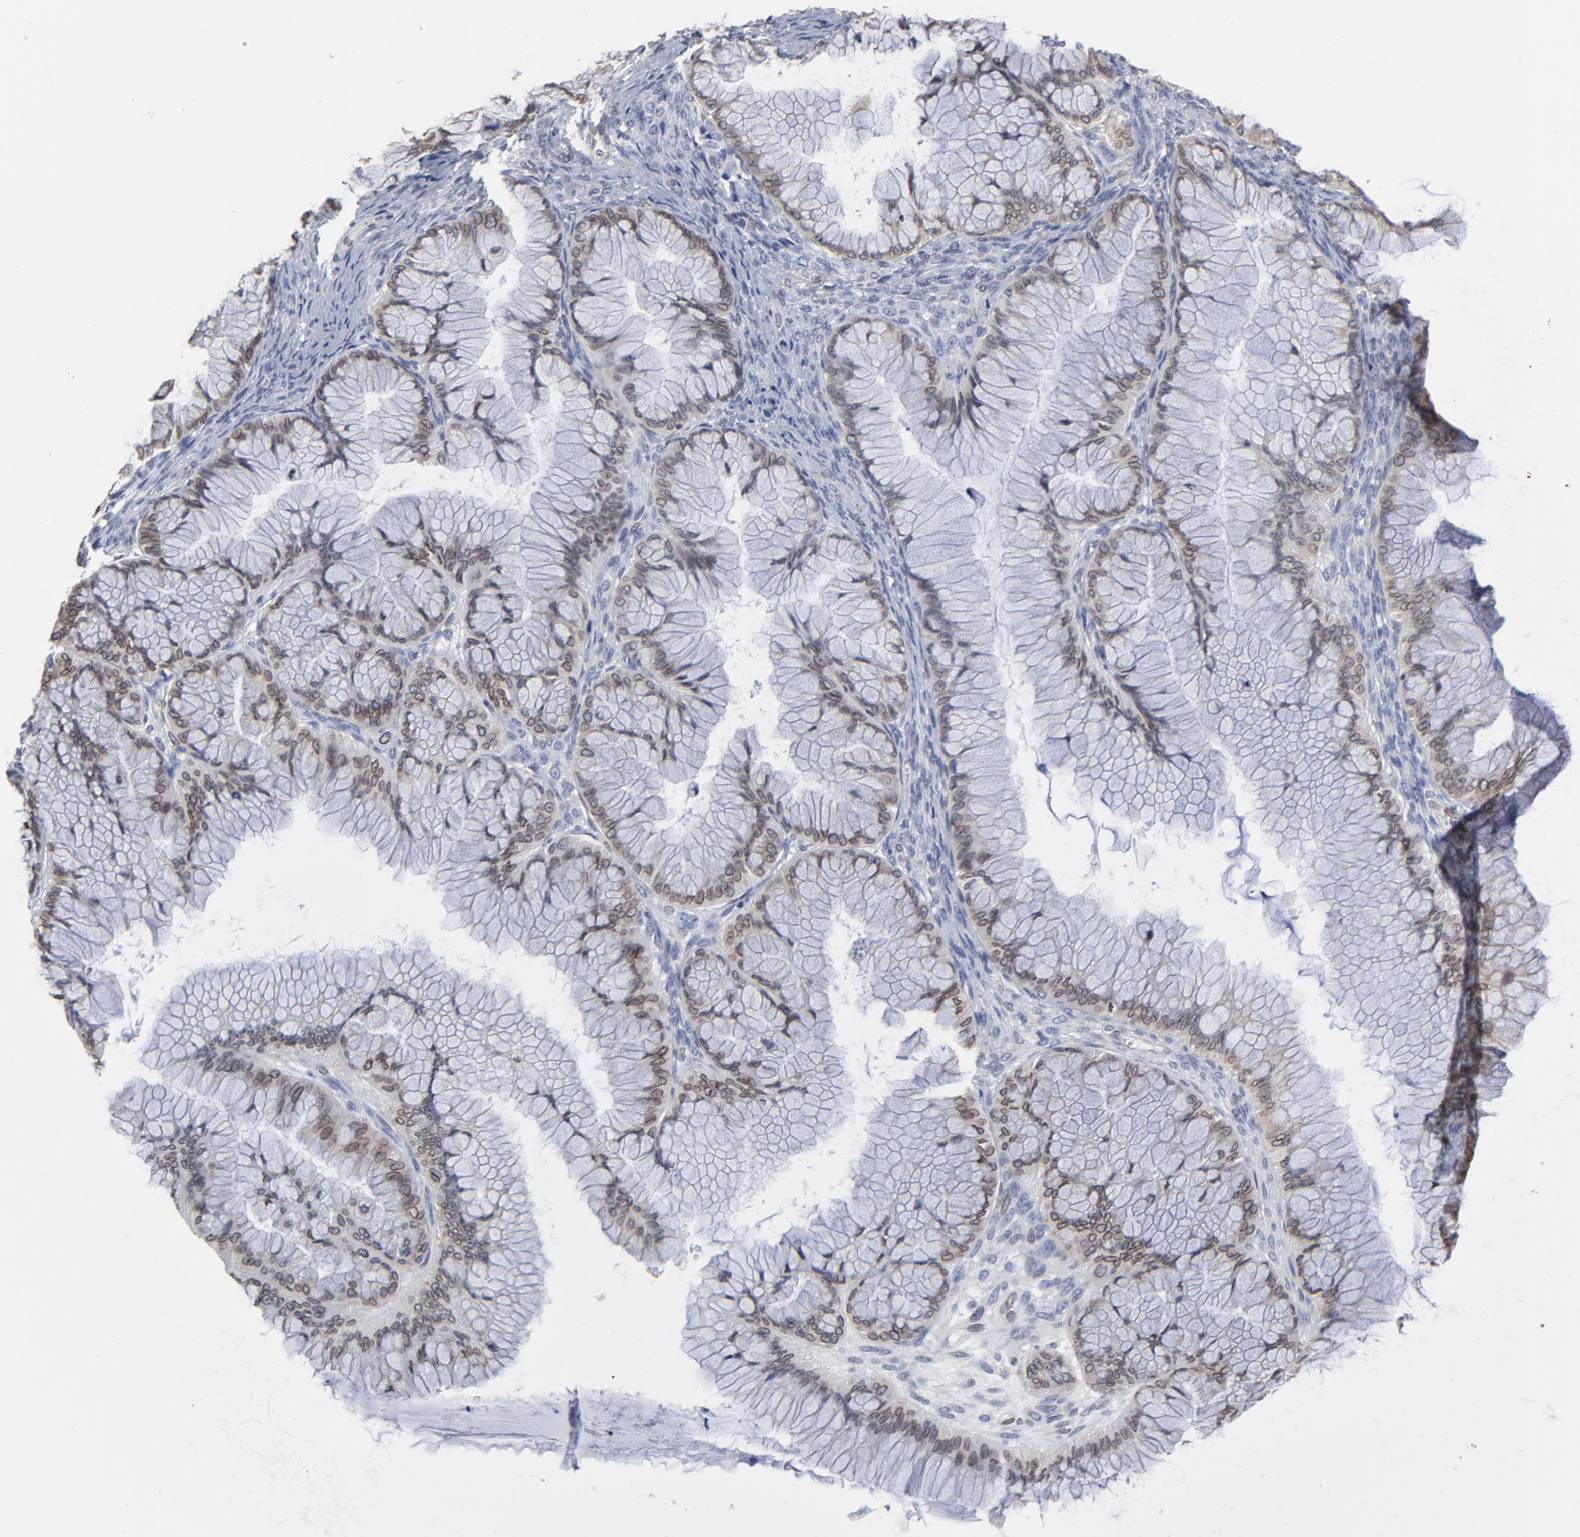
{"staining": {"intensity": "moderate", "quantity": ">75%", "location": "cytoplasmic/membranous,nuclear"}, "tissue": "ovarian cancer", "cell_type": "Tumor cells", "image_type": "cancer", "snomed": [{"axis": "morphology", "description": "Cystadenocarcinoma, mucinous, NOS"}, {"axis": "topography", "description": "Ovary"}], "caption": "Moderate cytoplasmic/membranous and nuclear staining is present in about >75% of tumor cells in ovarian mucinous cystadenocarcinoma.", "gene": "SYNE2", "patient": {"sex": "female", "age": 63}}